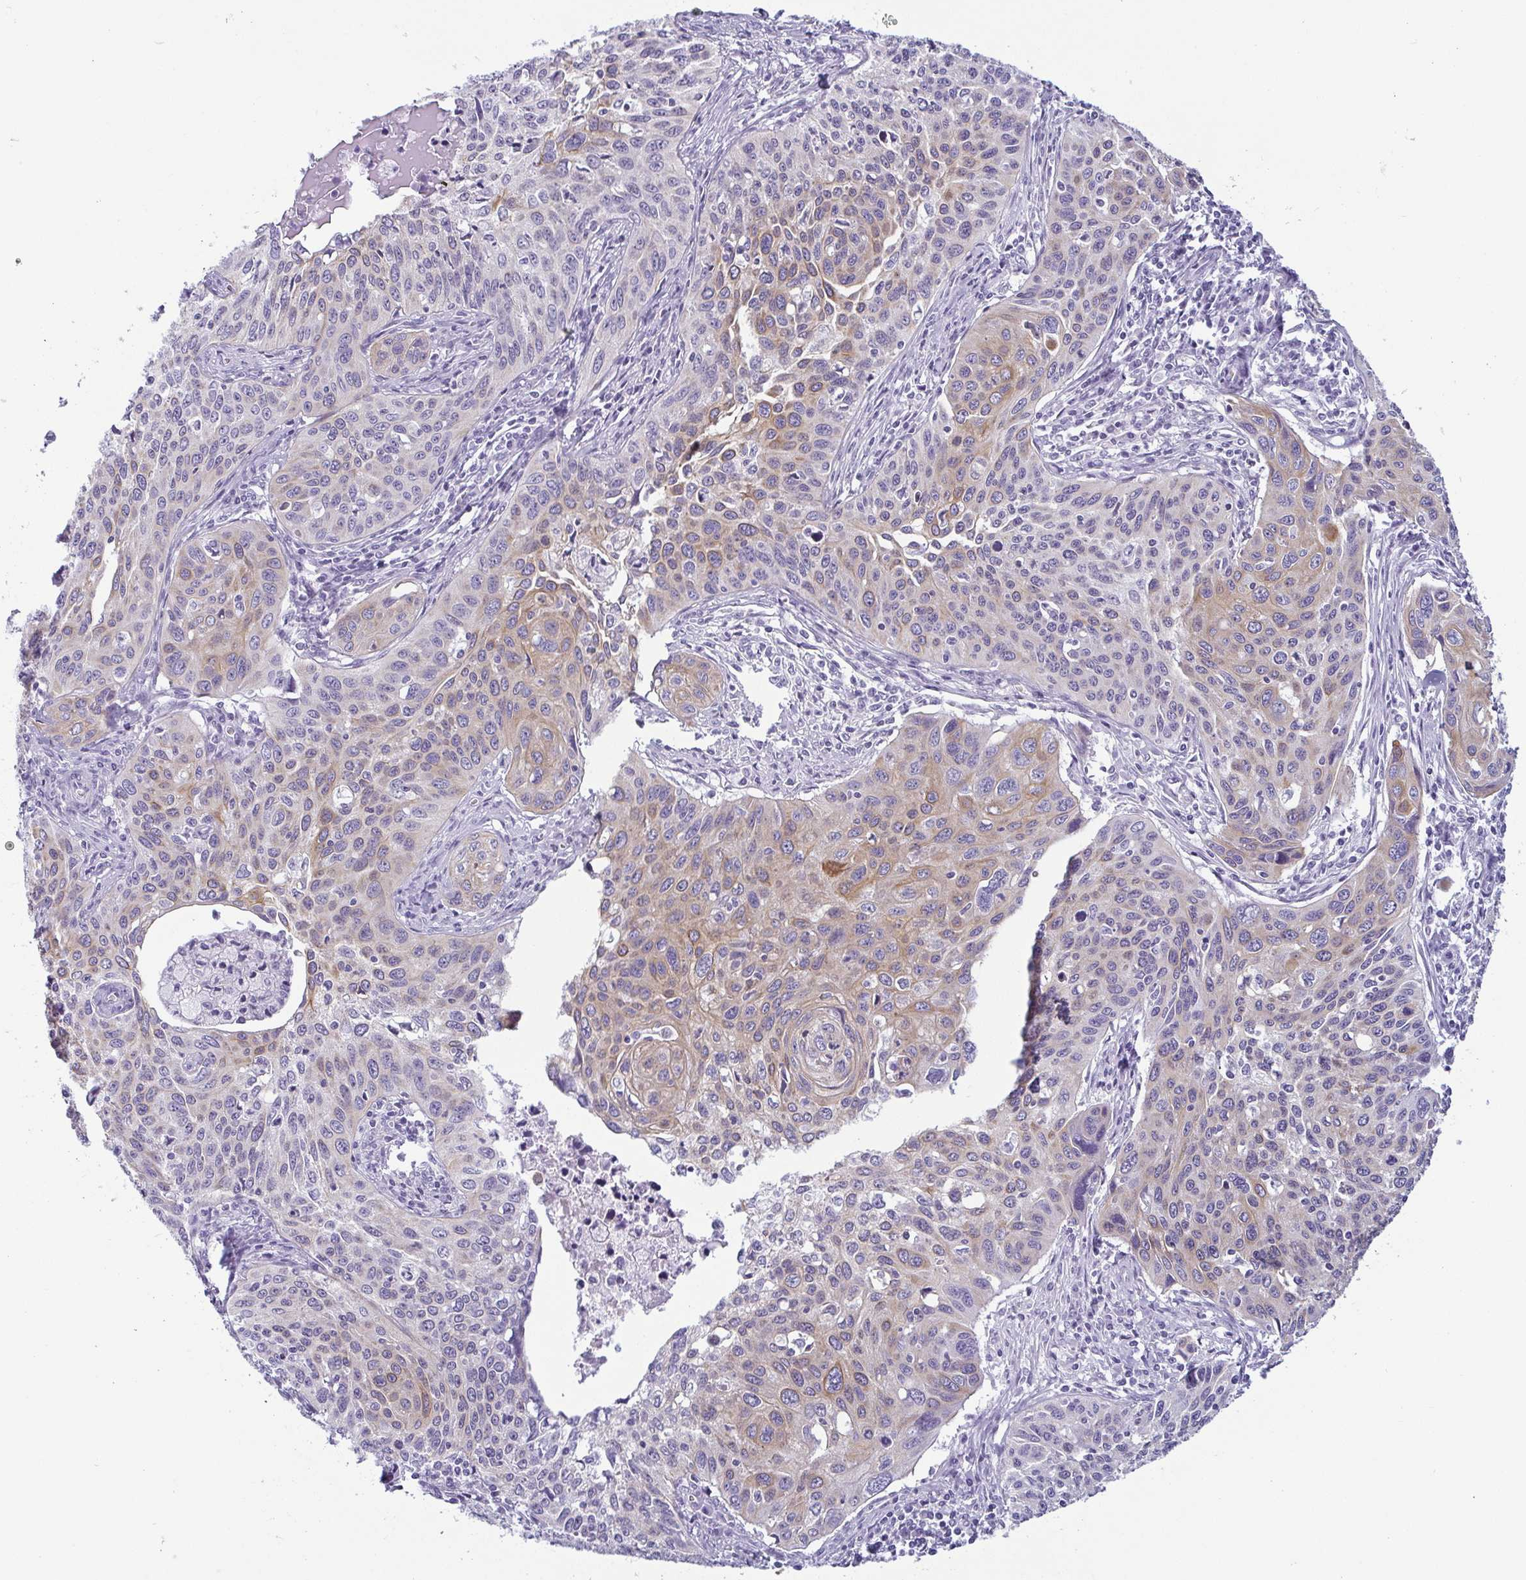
{"staining": {"intensity": "weak", "quantity": "25%-75%", "location": "cytoplasmic/membranous"}, "tissue": "cervical cancer", "cell_type": "Tumor cells", "image_type": "cancer", "snomed": [{"axis": "morphology", "description": "Squamous cell carcinoma, NOS"}, {"axis": "topography", "description": "Cervix"}], "caption": "Cervical squamous cell carcinoma stained with a protein marker reveals weak staining in tumor cells.", "gene": "KRT78", "patient": {"sex": "female", "age": 31}}